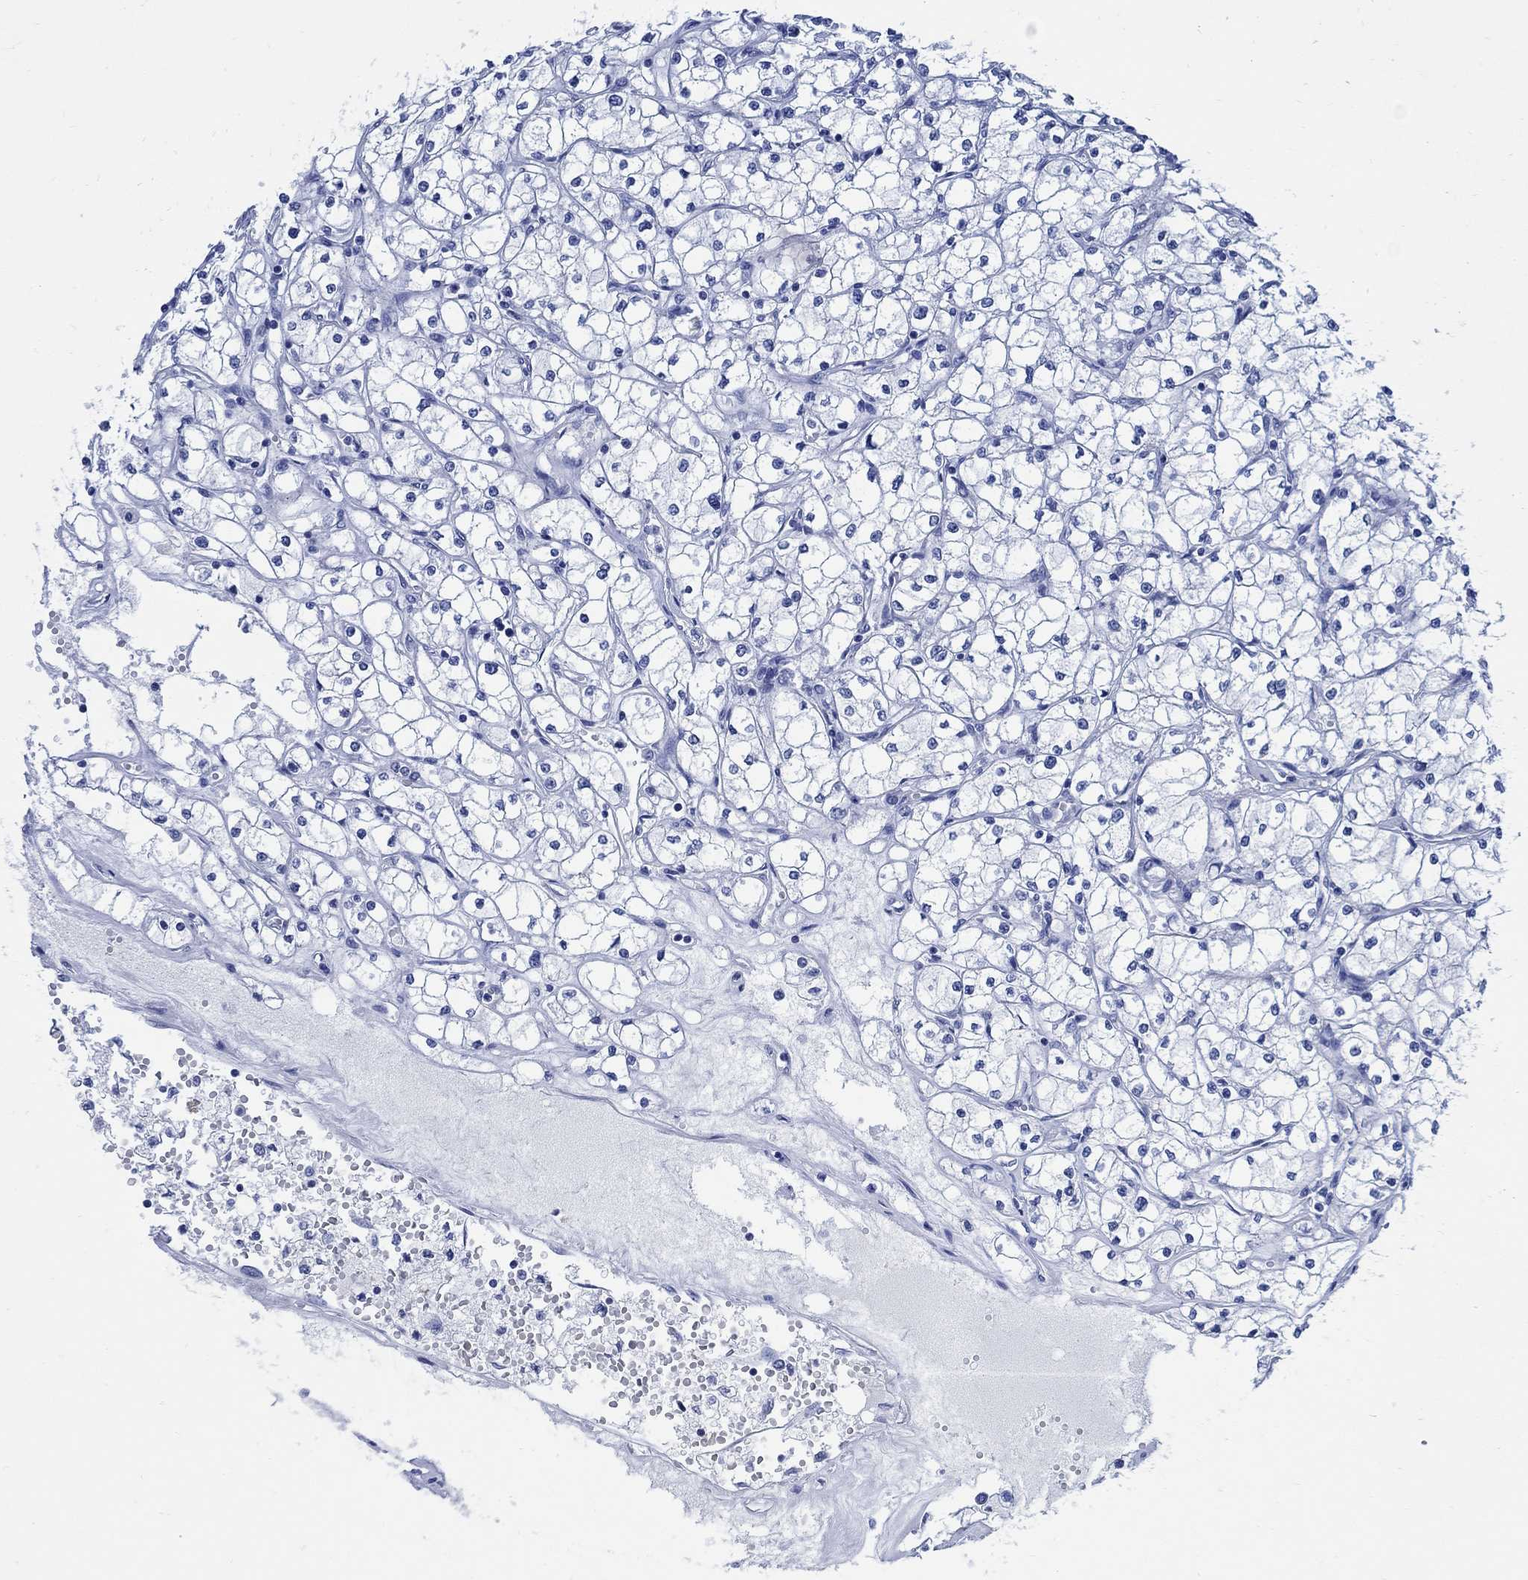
{"staining": {"intensity": "negative", "quantity": "none", "location": "none"}, "tissue": "renal cancer", "cell_type": "Tumor cells", "image_type": "cancer", "snomed": [{"axis": "morphology", "description": "Adenocarcinoma, NOS"}, {"axis": "topography", "description": "Kidney"}], "caption": "This image is of adenocarcinoma (renal) stained with IHC to label a protein in brown with the nuclei are counter-stained blue. There is no staining in tumor cells.", "gene": "CAMK2N1", "patient": {"sex": "male", "age": 67}}